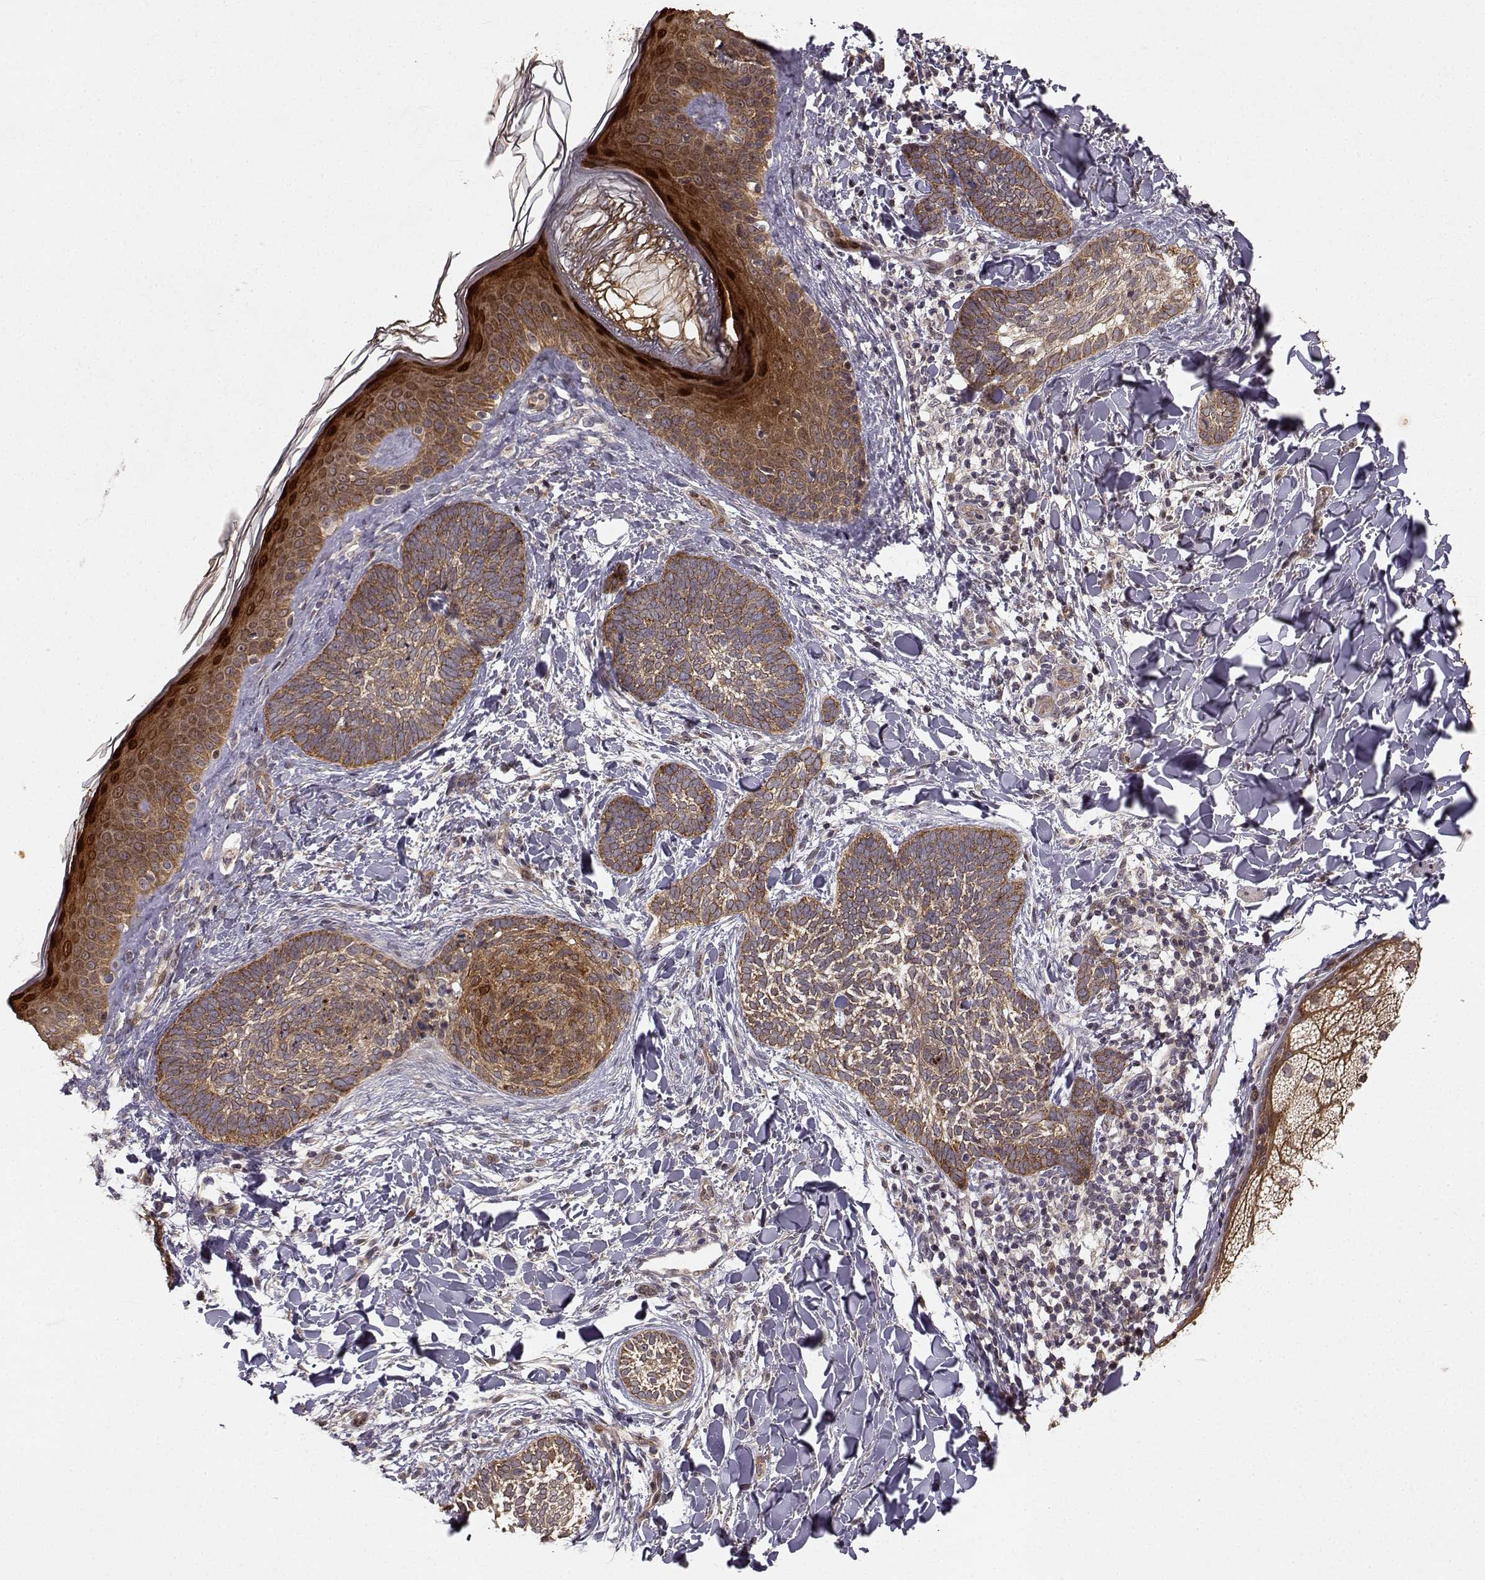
{"staining": {"intensity": "strong", "quantity": "<25%", "location": "cytoplasmic/membranous"}, "tissue": "skin cancer", "cell_type": "Tumor cells", "image_type": "cancer", "snomed": [{"axis": "morphology", "description": "Normal tissue, NOS"}, {"axis": "morphology", "description": "Basal cell carcinoma"}, {"axis": "topography", "description": "Skin"}], "caption": "IHC staining of skin basal cell carcinoma, which displays medium levels of strong cytoplasmic/membranous positivity in approximately <25% of tumor cells indicating strong cytoplasmic/membranous protein expression. The staining was performed using DAB (3,3'-diaminobenzidine) (brown) for protein detection and nuclei were counterstained in hematoxylin (blue).", "gene": "APC", "patient": {"sex": "male", "age": 46}}